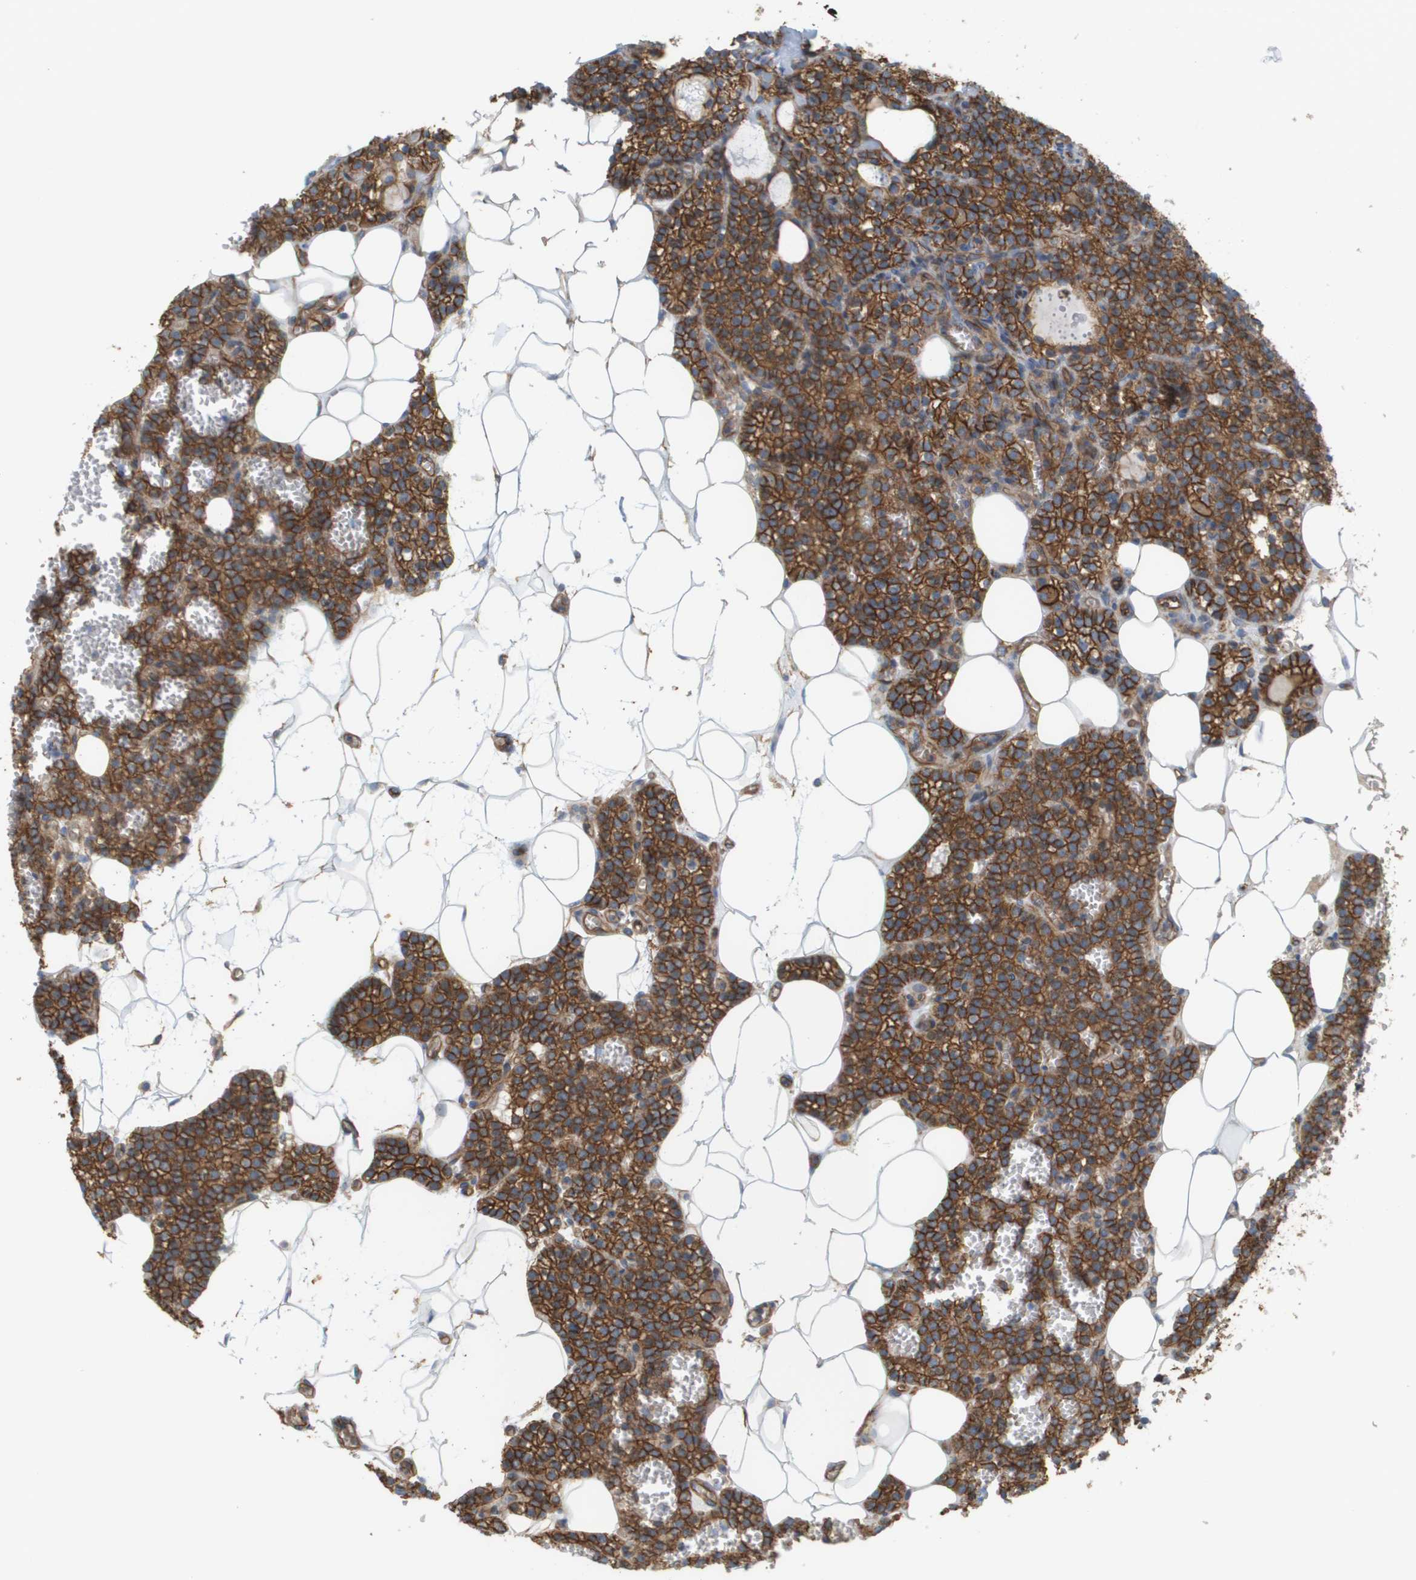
{"staining": {"intensity": "strong", "quantity": ">75%", "location": "cytoplasmic/membranous"}, "tissue": "parathyroid gland", "cell_type": "Glandular cells", "image_type": "normal", "snomed": [{"axis": "morphology", "description": "Normal tissue, NOS"}, {"axis": "morphology", "description": "Adenoma, NOS"}, {"axis": "topography", "description": "Parathyroid gland"}], "caption": "Immunohistochemistry photomicrograph of benign human parathyroid gland stained for a protein (brown), which displays high levels of strong cytoplasmic/membranous staining in about >75% of glandular cells.", "gene": "SGMS2", "patient": {"sex": "female", "age": 58}}